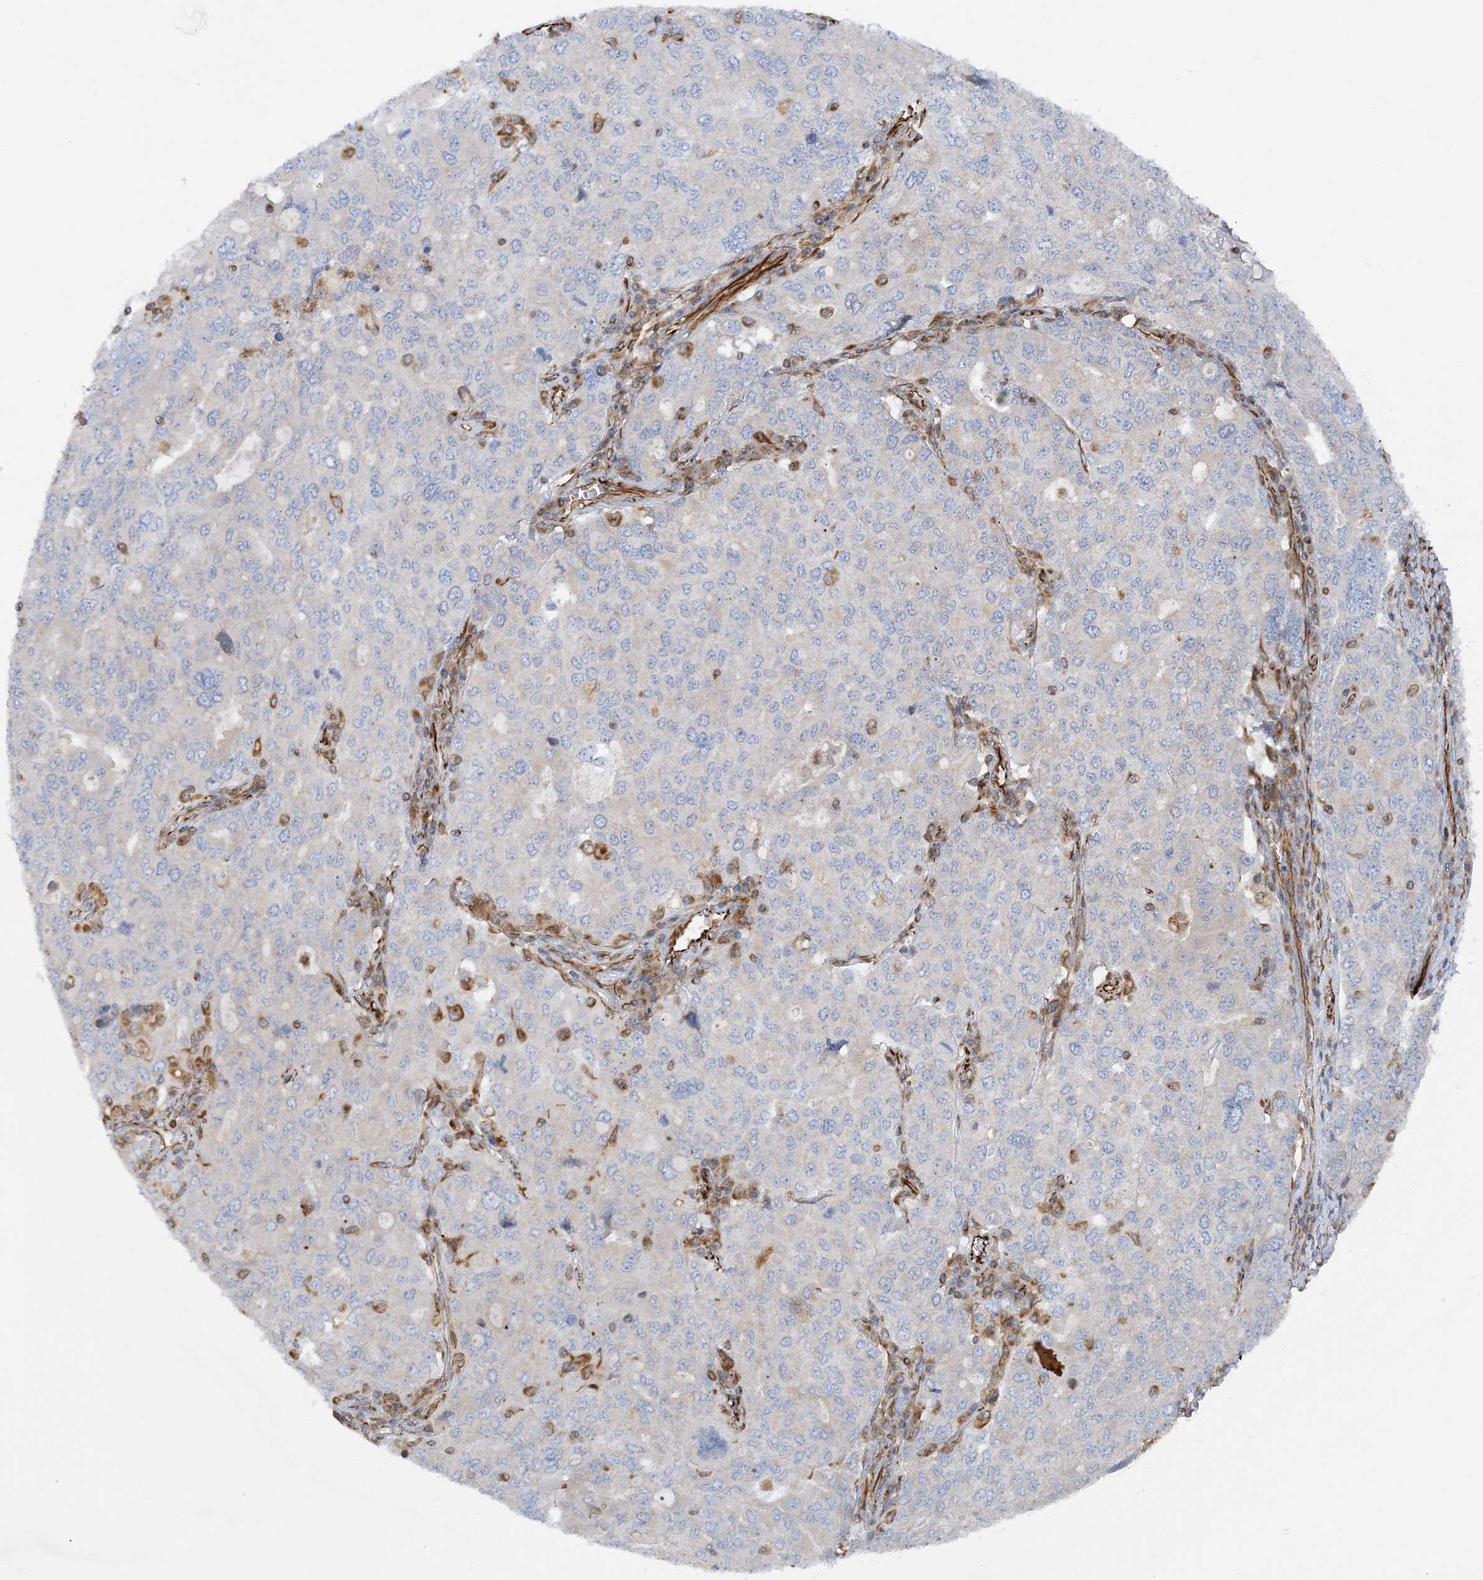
{"staining": {"intensity": "negative", "quantity": "none", "location": "none"}, "tissue": "ovarian cancer", "cell_type": "Tumor cells", "image_type": "cancer", "snomed": [{"axis": "morphology", "description": "Carcinoma, endometroid"}, {"axis": "topography", "description": "Ovary"}], "caption": "The photomicrograph shows no staining of tumor cells in endometroid carcinoma (ovarian).", "gene": "FAM114A2", "patient": {"sex": "female", "age": 62}}